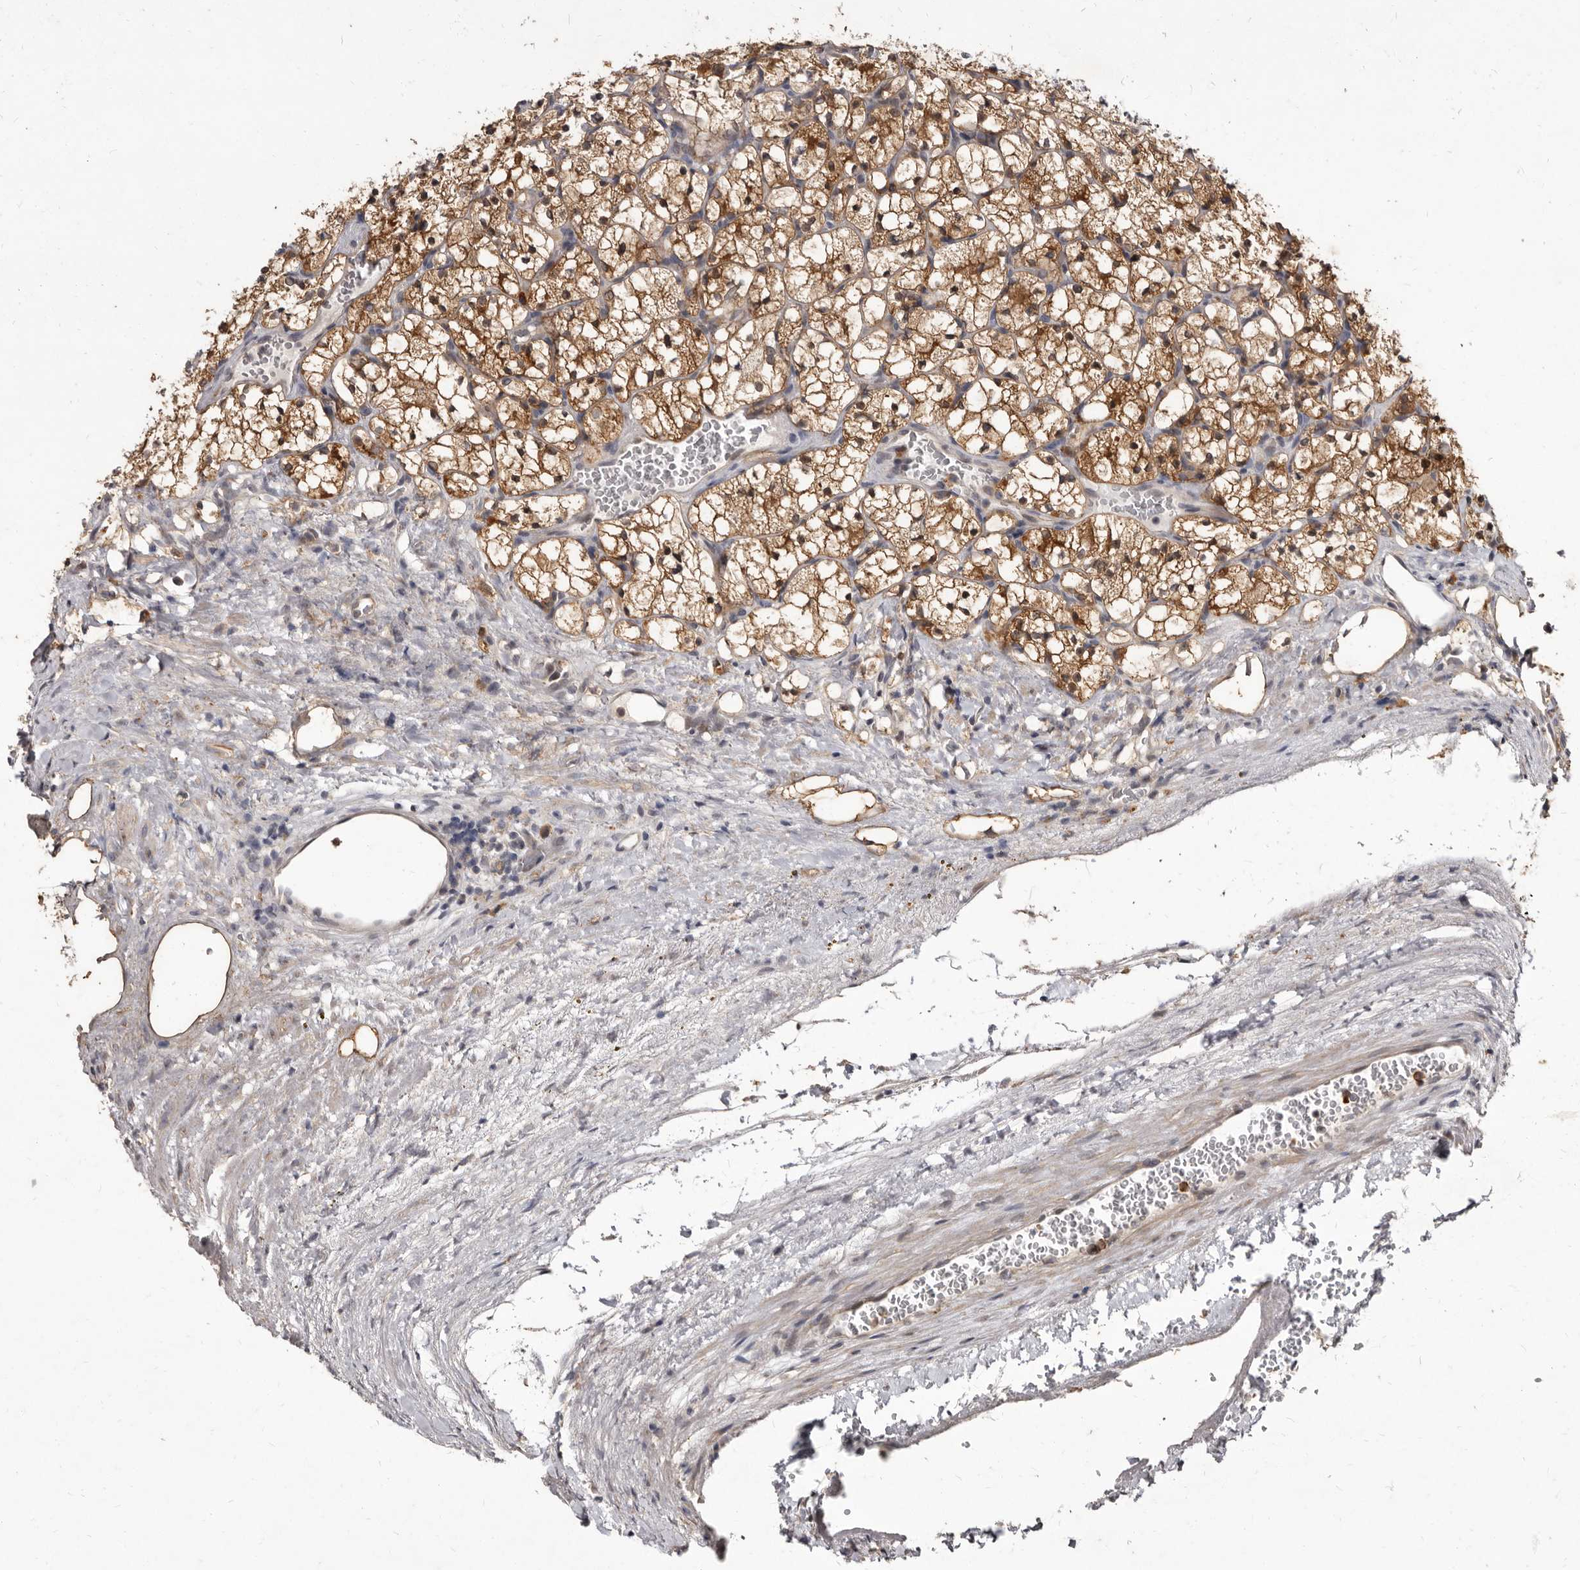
{"staining": {"intensity": "moderate", "quantity": ">75%", "location": "cytoplasmic/membranous"}, "tissue": "renal cancer", "cell_type": "Tumor cells", "image_type": "cancer", "snomed": [{"axis": "morphology", "description": "Adenocarcinoma, NOS"}, {"axis": "topography", "description": "Kidney"}], "caption": "Human renal cancer (adenocarcinoma) stained for a protein (brown) shows moderate cytoplasmic/membranous positive positivity in about >75% of tumor cells.", "gene": "ACLY", "patient": {"sex": "female", "age": 69}}